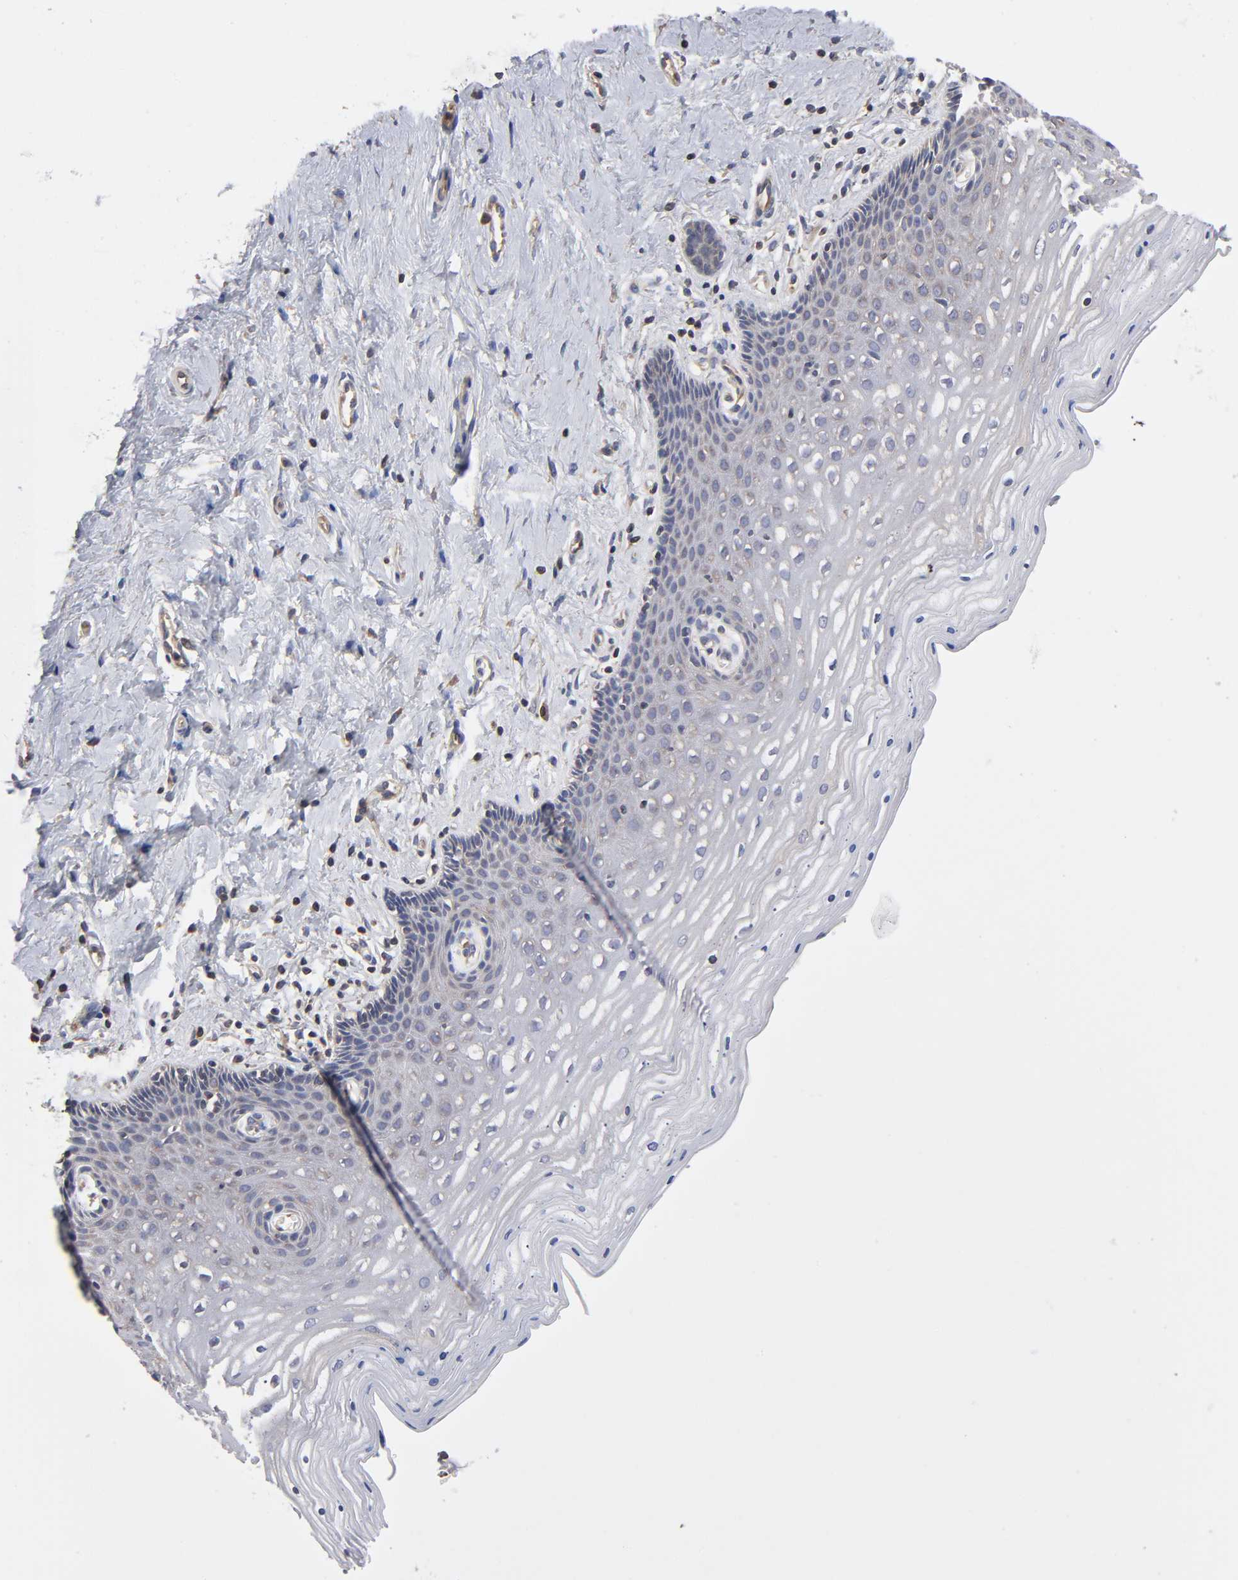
{"staining": {"intensity": "weak", "quantity": ">75%", "location": "cytoplasmic/membranous"}, "tissue": "cervix", "cell_type": "Glandular cells", "image_type": "normal", "snomed": [{"axis": "morphology", "description": "Normal tissue, NOS"}, {"axis": "topography", "description": "Cervix"}], "caption": "High-magnification brightfield microscopy of normal cervix stained with DAB (3,3'-diaminobenzidine) (brown) and counterstained with hematoxylin (blue). glandular cells exhibit weak cytoplasmic/membranous expression is seen in approximately>75% of cells. Using DAB (3,3'-diaminobenzidine) (brown) and hematoxylin (blue) stains, captured at high magnification using brightfield microscopy.", "gene": "STRN3", "patient": {"sex": "female", "age": 39}}